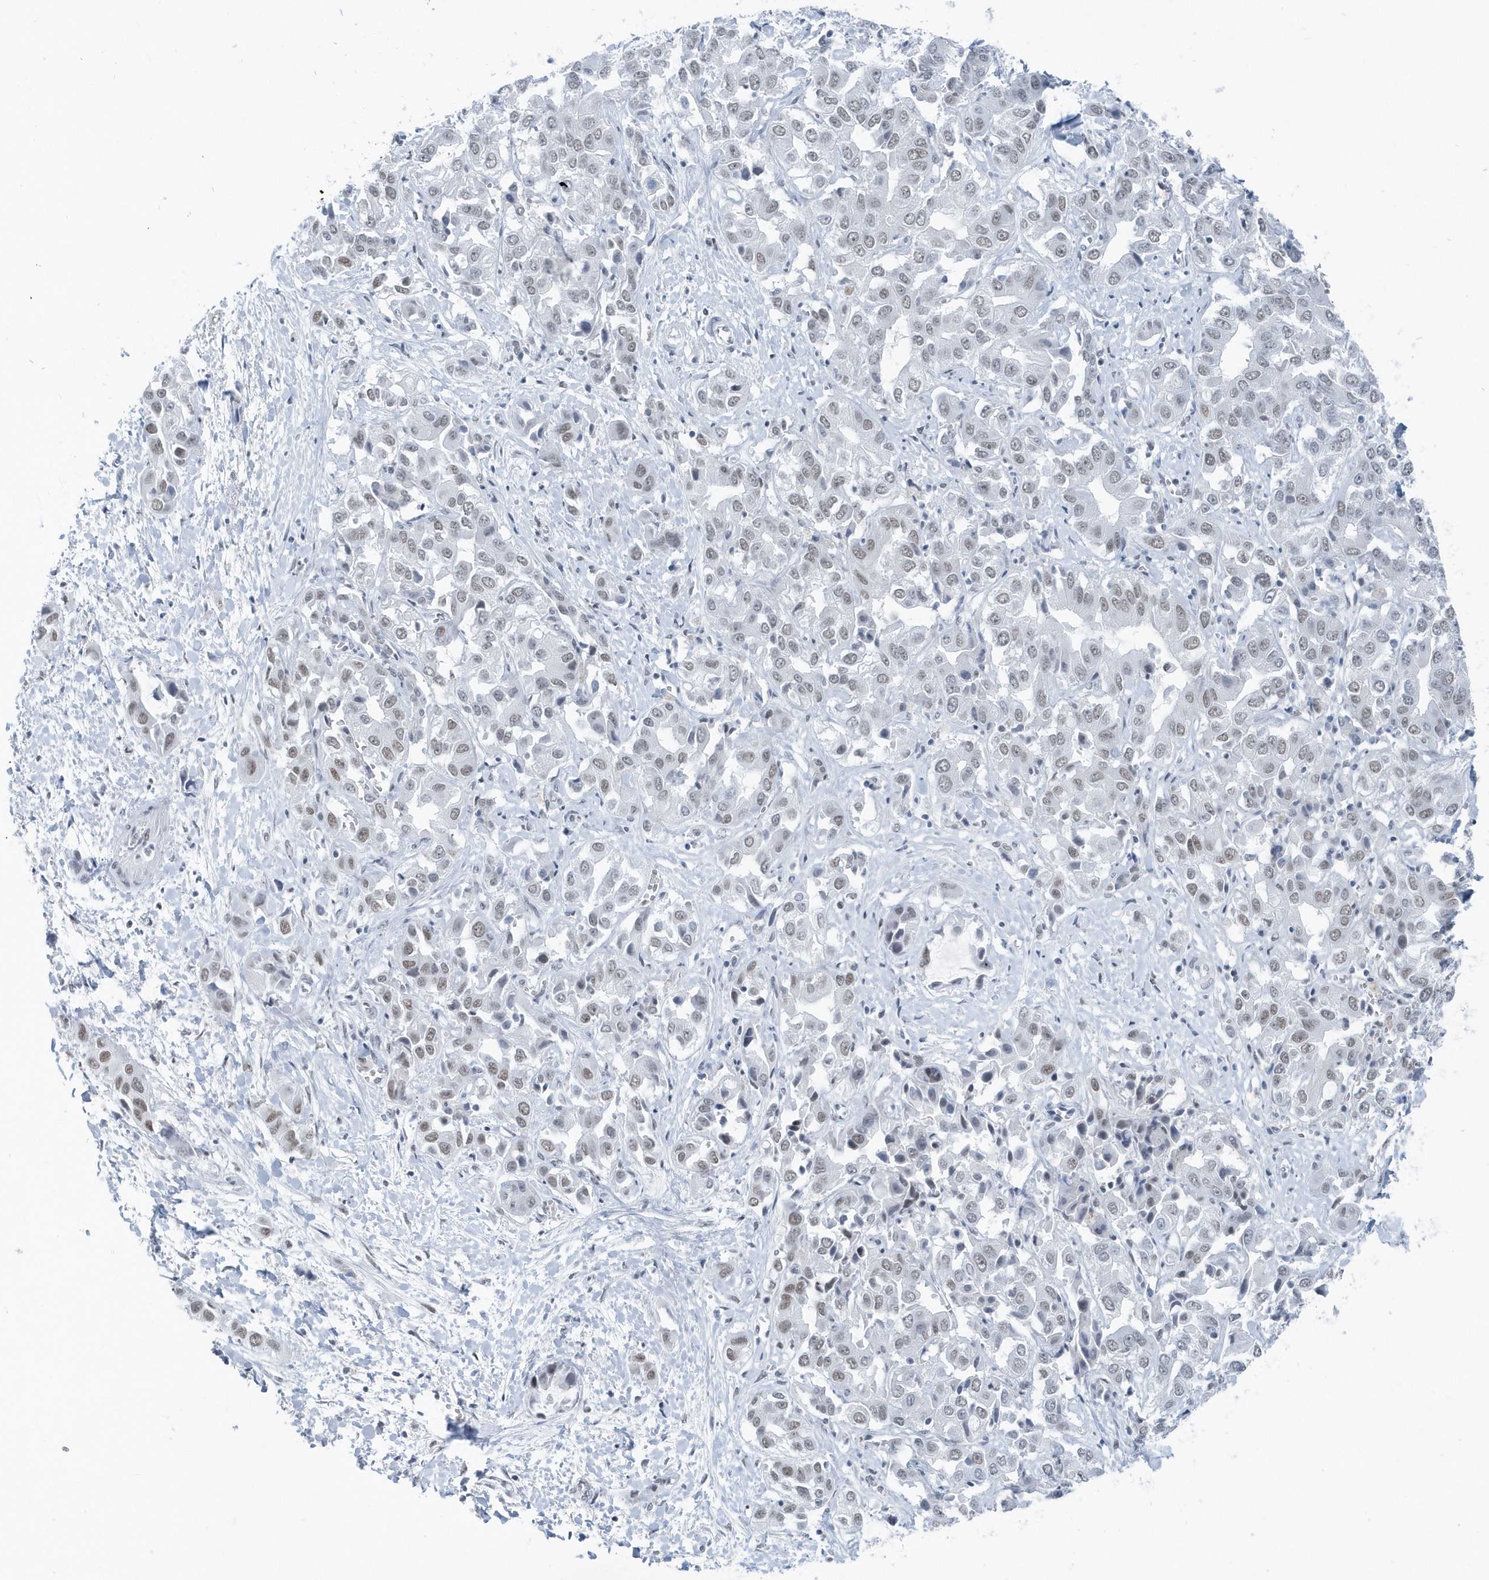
{"staining": {"intensity": "moderate", "quantity": "<25%", "location": "nuclear"}, "tissue": "liver cancer", "cell_type": "Tumor cells", "image_type": "cancer", "snomed": [{"axis": "morphology", "description": "Cholangiocarcinoma"}, {"axis": "topography", "description": "Liver"}], "caption": "Tumor cells exhibit low levels of moderate nuclear expression in approximately <25% of cells in liver cholangiocarcinoma. Nuclei are stained in blue.", "gene": "FIP1L1", "patient": {"sex": "female", "age": 52}}